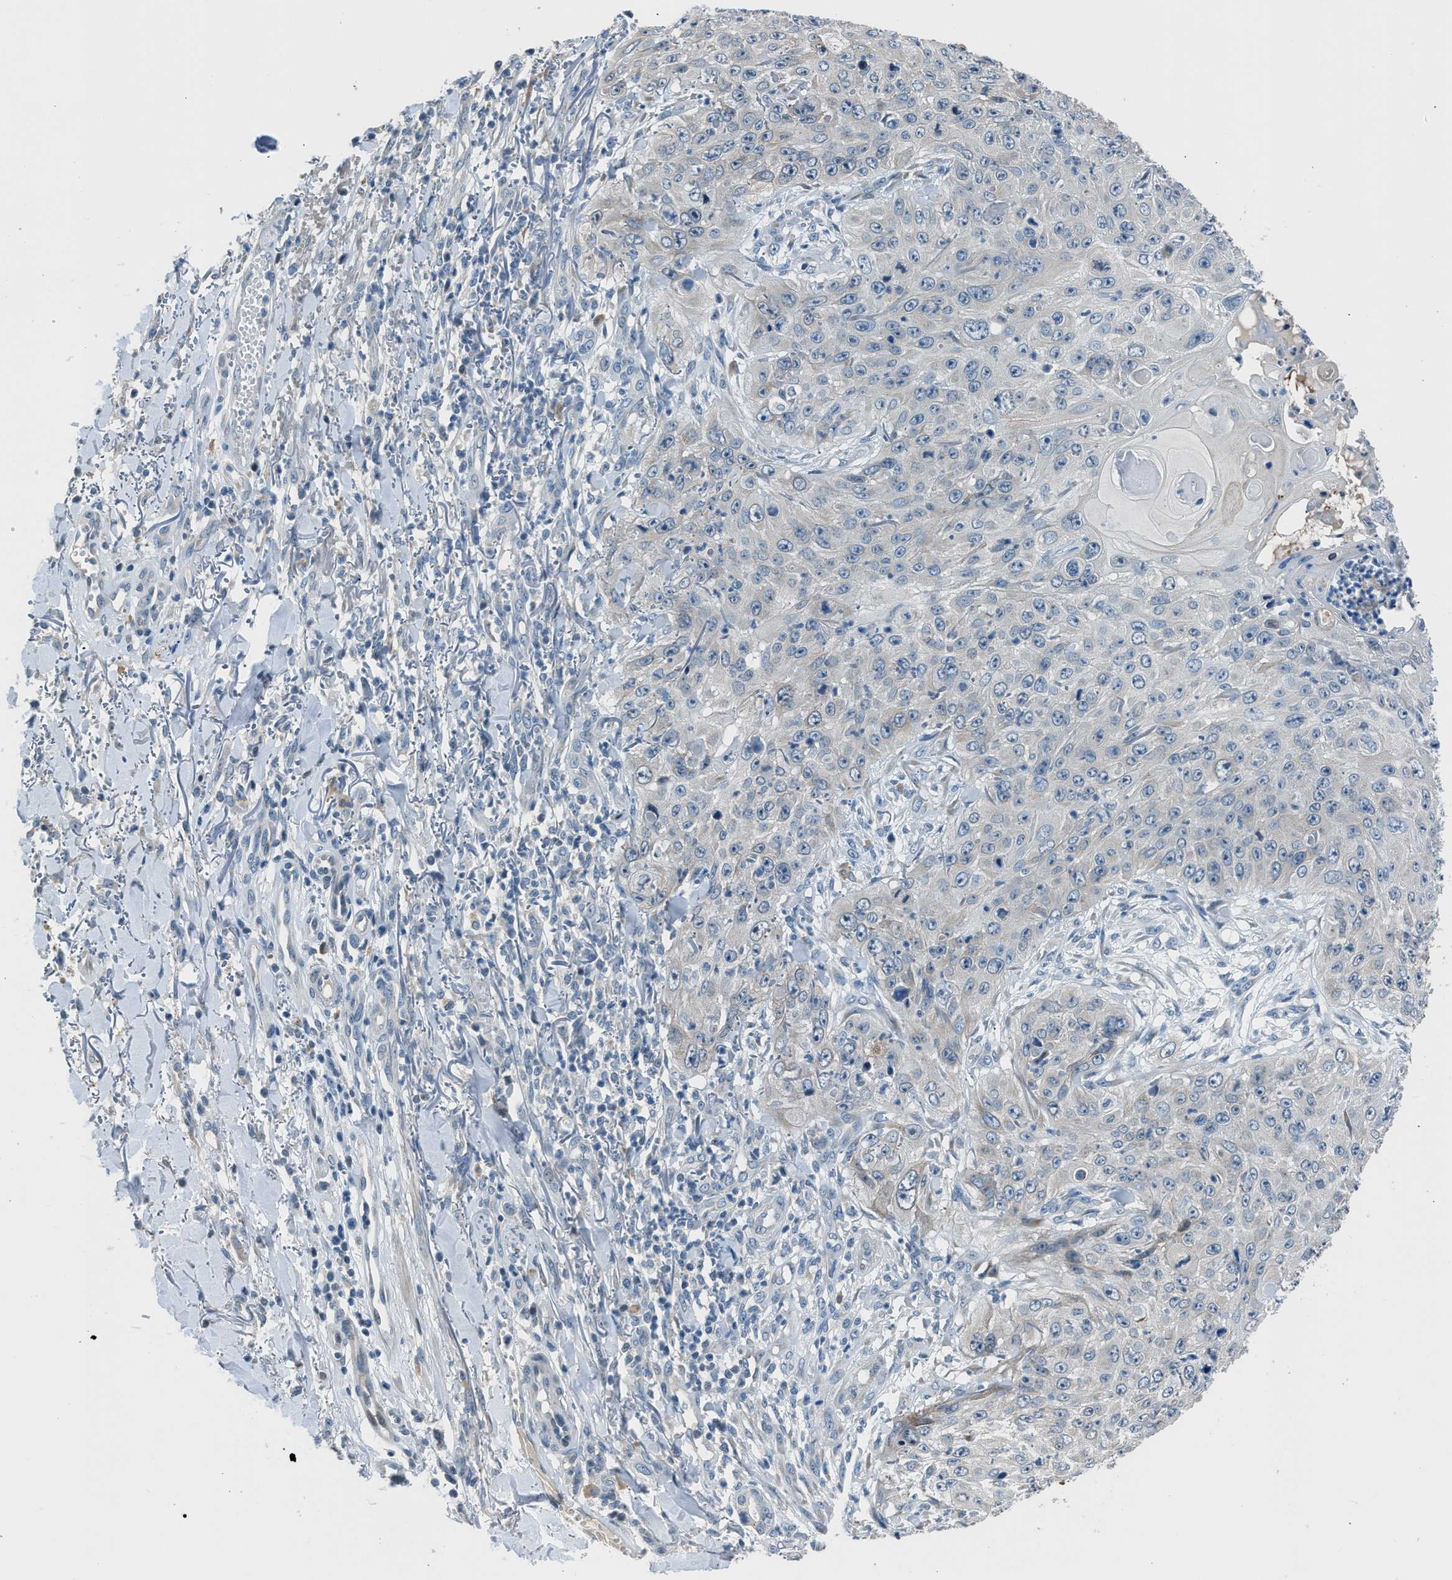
{"staining": {"intensity": "negative", "quantity": "none", "location": "none"}, "tissue": "skin cancer", "cell_type": "Tumor cells", "image_type": "cancer", "snomed": [{"axis": "morphology", "description": "Squamous cell carcinoma, NOS"}, {"axis": "topography", "description": "Skin"}], "caption": "IHC of human skin cancer (squamous cell carcinoma) reveals no expression in tumor cells.", "gene": "RNF41", "patient": {"sex": "female", "age": 80}}